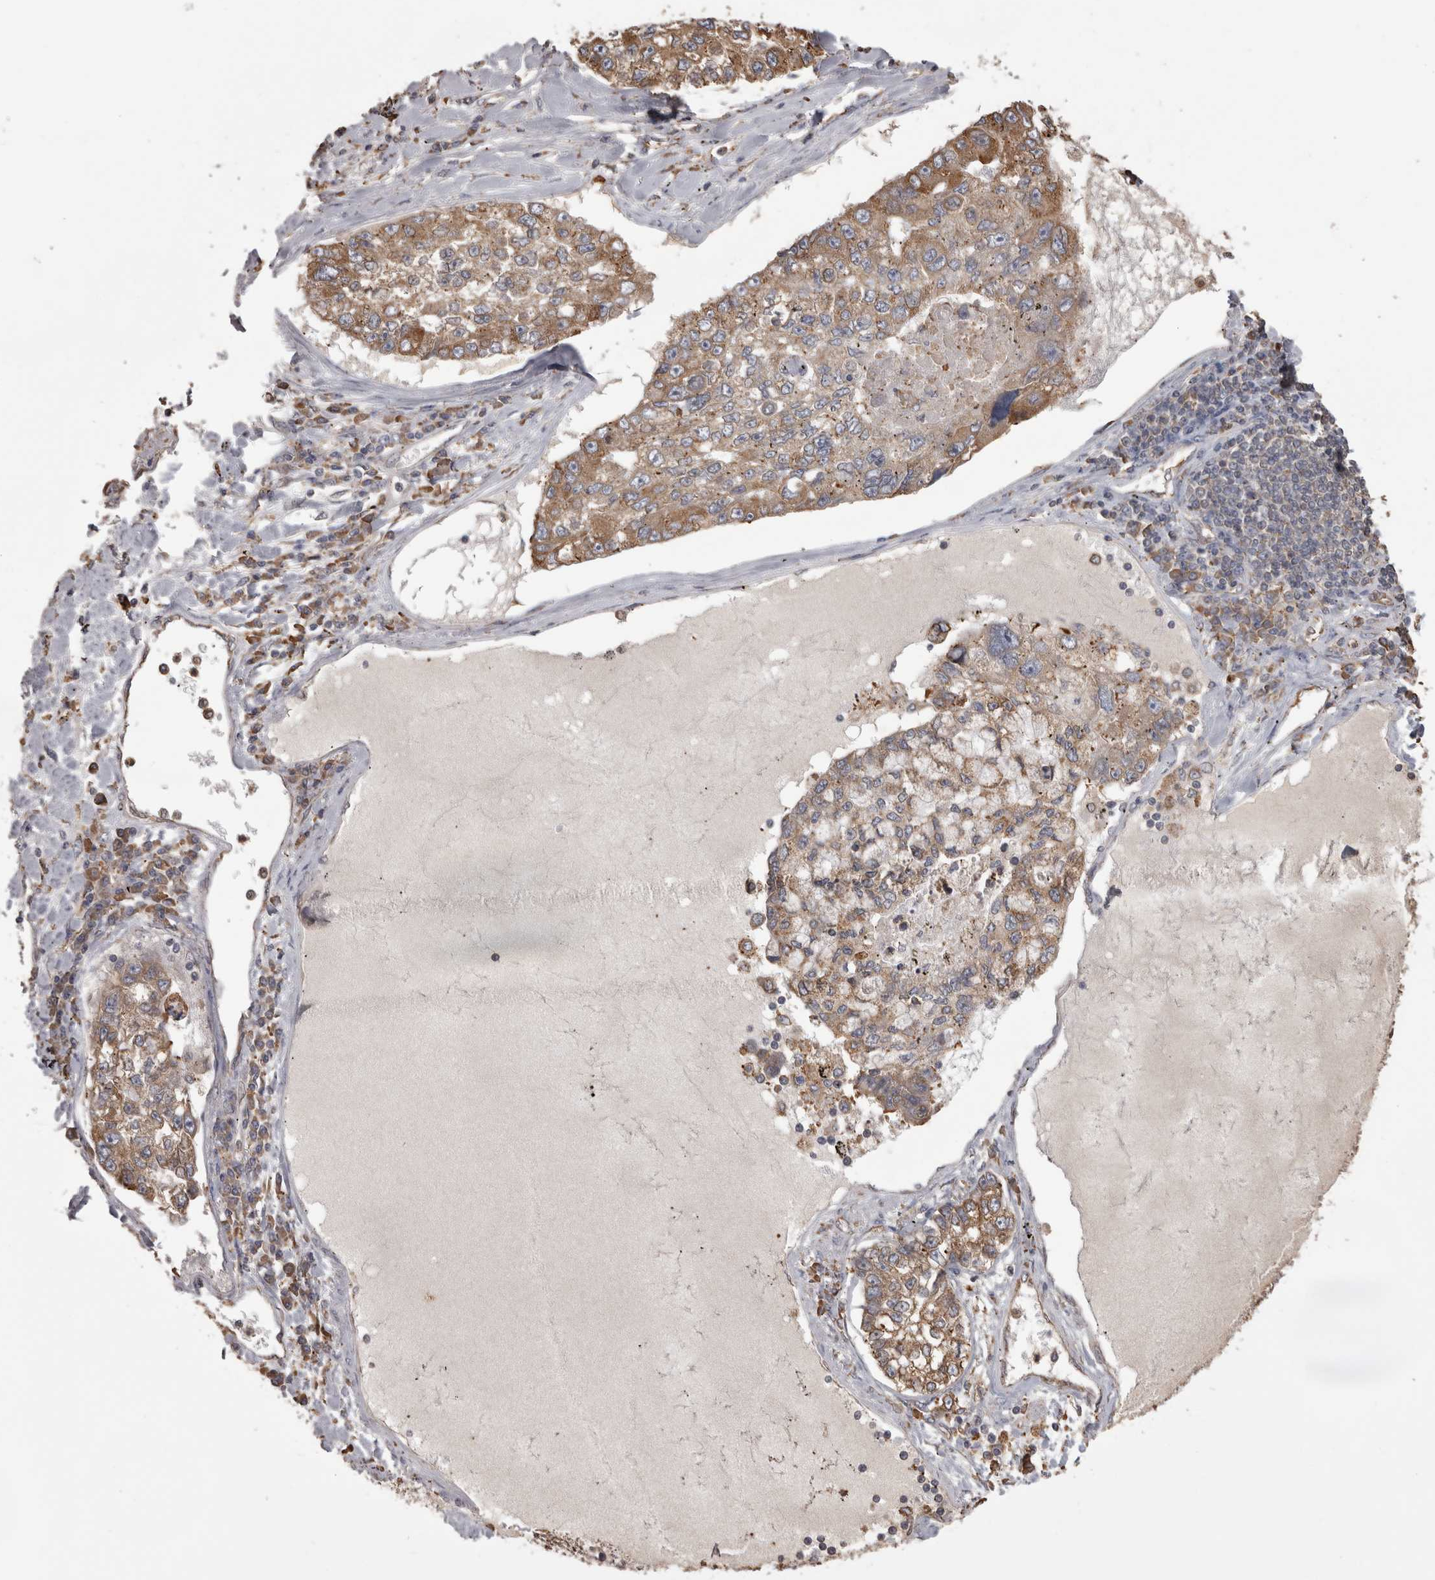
{"staining": {"intensity": "moderate", "quantity": ">75%", "location": "cytoplasmic/membranous"}, "tissue": "lung cancer", "cell_type": "Tumor cells", "image_type": "cancer", "snomed": [{"axis": "morphology", "description": "Adenocarcinoma, NOS"}, {"axis": "topography", "description": "Lung"}], "caption": "Immunohistochemical staining of lung cancer (adenocarcinoma) shows medium levels of moderate cytoplasmic/membranous positivity in approximately >75% of tumor cells.", "gene": "PON2", "patient": {"sex": "male", "age": 49}}